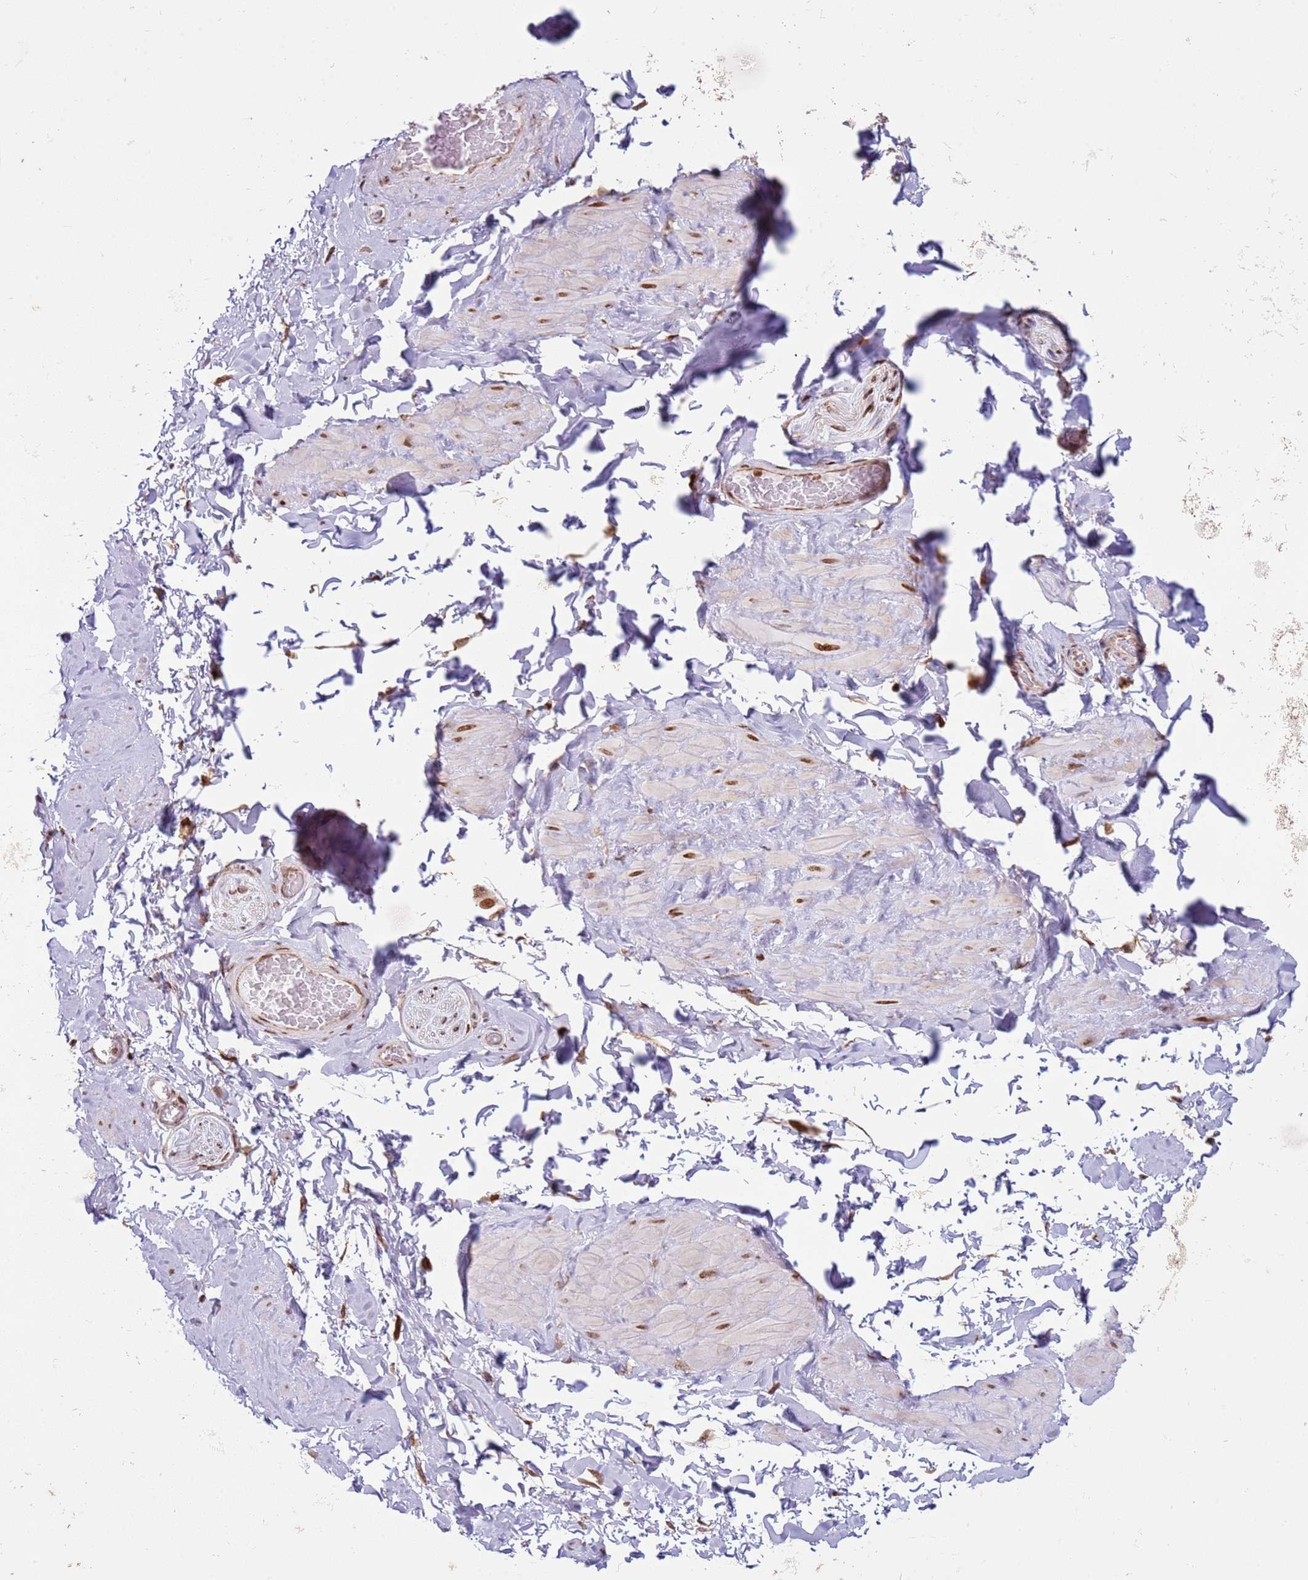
{"staining": {"intensity": "moderate", "quantity": ">75%", "location": "cytoplasmic/membranous,nuclear"}, "tissue": "adipose tissue", "cell_type": "Adipocytes", "image_type": "normal", "snomed": [{"axis": "morphology", "description": "Normal tissue, NOS"}, {"axis": "topography", "description": "Soft tissue"}, {"axis": "topography", "description": "Vascular tissue"}], "caption": "Brown immunohistochemical staining in normal human adipose tissue shows moderate cytoplasmic/membranous,nuclear positivity in about >75% of adipocytes. The staining was performed using DAB (3,3'-diaminobenzidine), with brown indicating positive protein expression. Nuclei are stained blue with hematoxylin.", "gene": "SCAF1", "patient": {"sex": "male", "age": 41}}